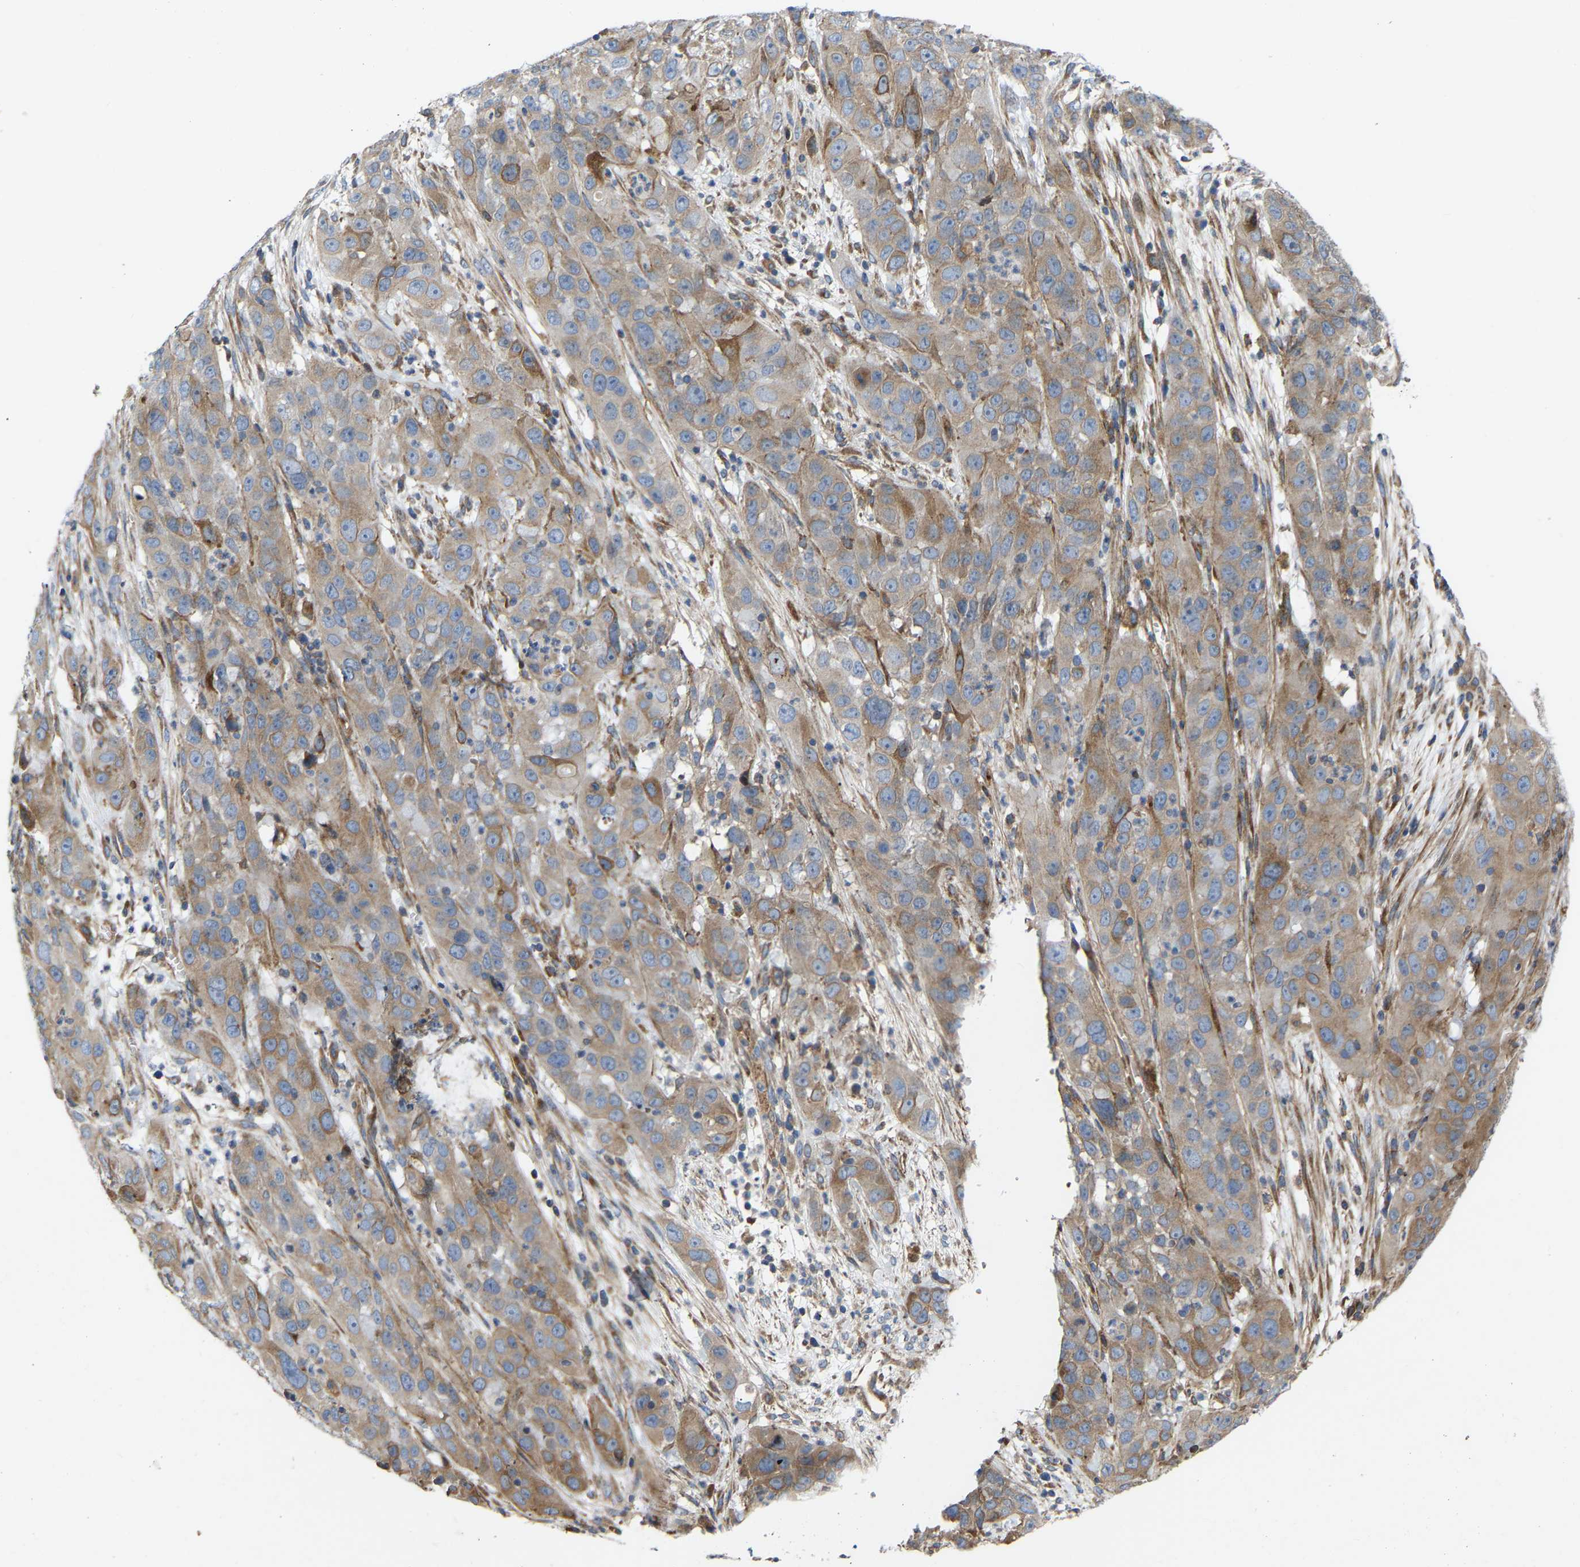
{"staining": {"intensity": "weak", "quantity": ">75%", "location": "cytoplasmic/membranous"}, "tissue": "cervical cancer", "cell_type": "Tumor cells", "image_type": "cancer", "snomed": [{"axis": "morphology", "description": "Squamous cell carcinoma, NOS"}, {"axis": "topography", "description": "Cervix"}], "caption": "The histopathology image exhibits a brown stain indicating the presence of a protein in the cytoplasmic/membranous of tumor cells in cervical cancer.", "gene": "TOR1B", "patient": {"sex": "female", "age": 32}}